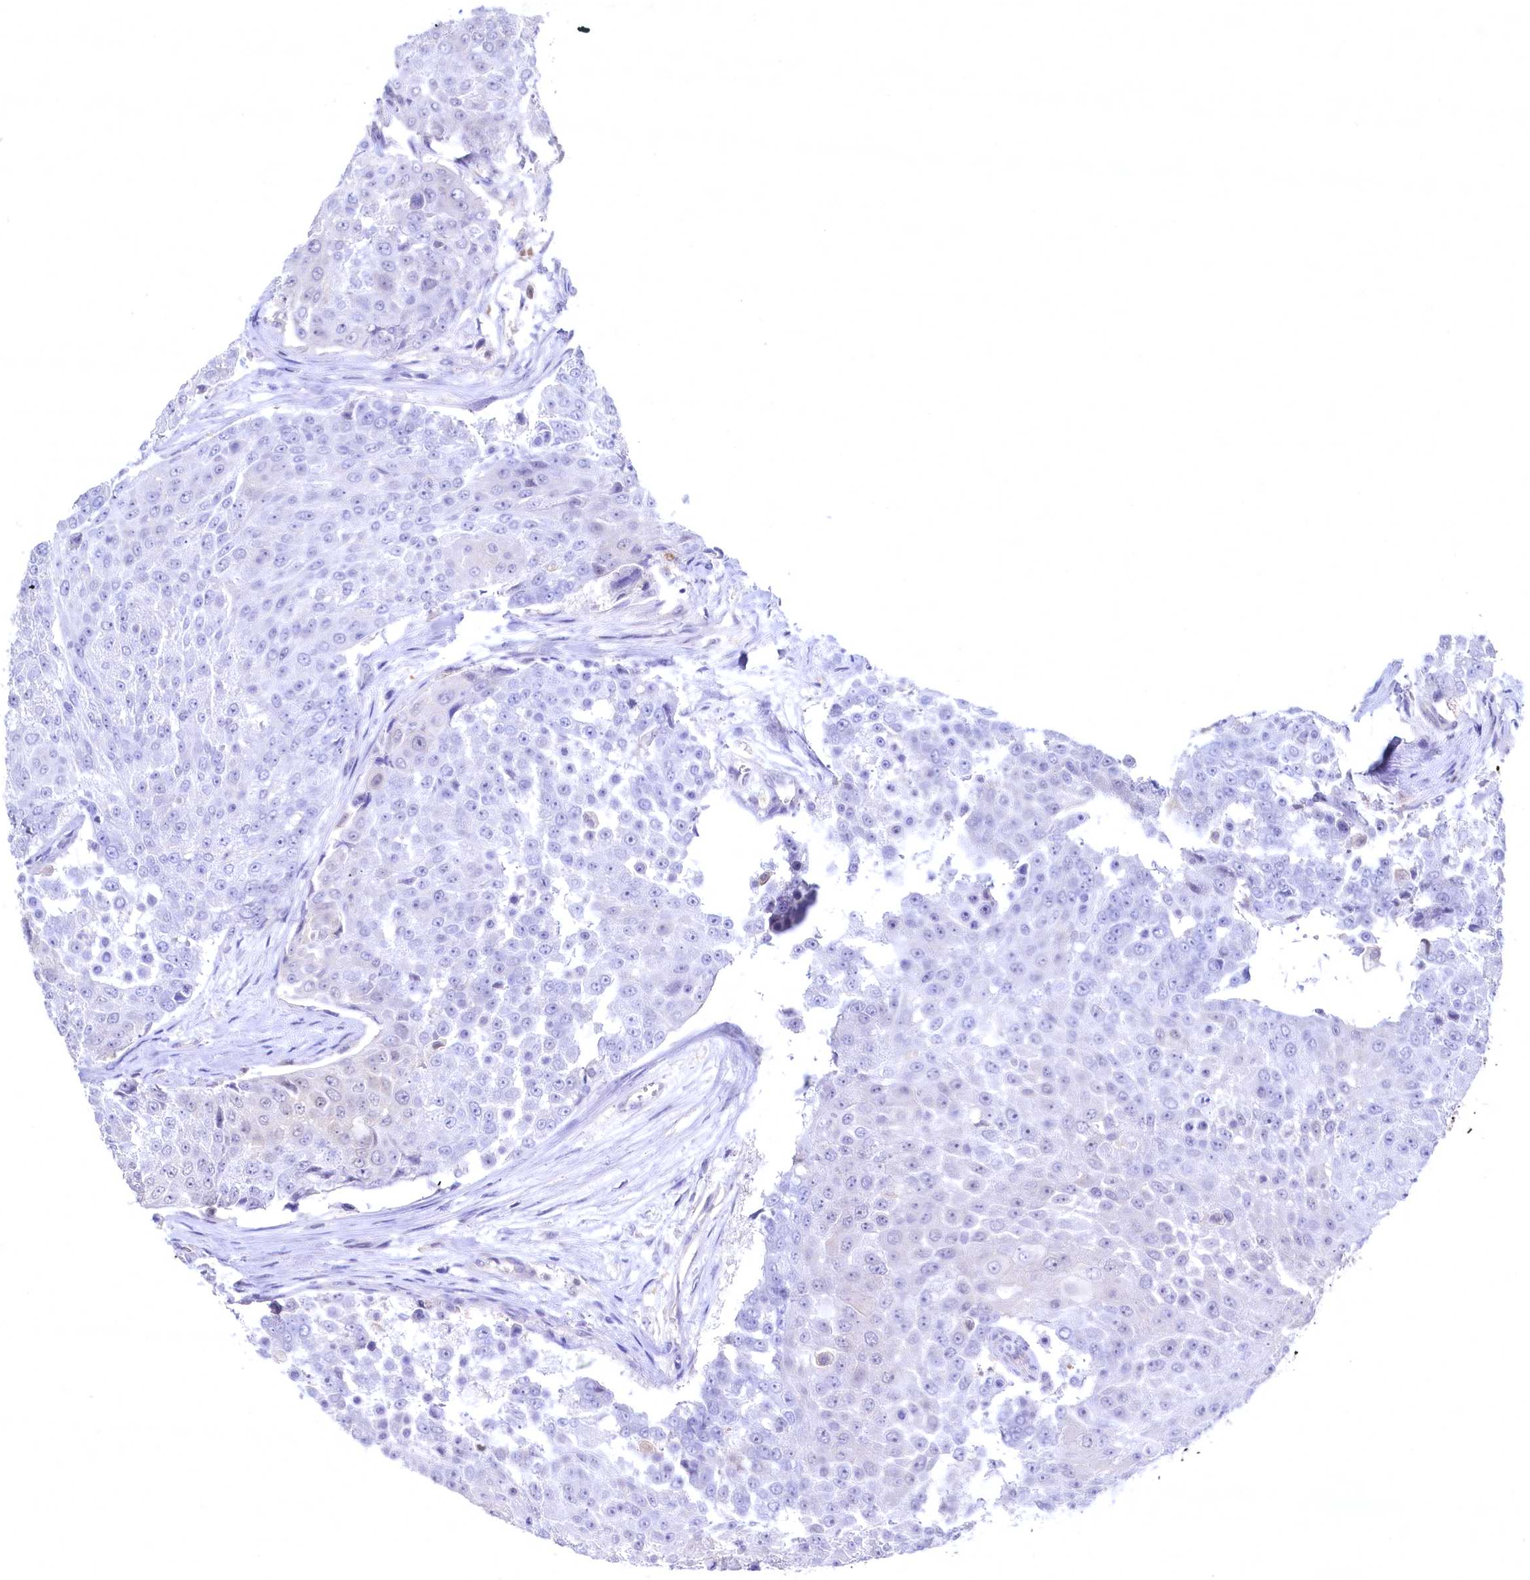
{"staining": {"intensity": "negative", "quantity": "none", "location": "none"}, "tissue": "urothelial cancer", "cell_type": "Tumor cells", "image_type": "cancer", "snomed": [{"axis": "morphology", "description": "Urothelial carcinoma, High grade"}, {"axis": "topography", "description": "Urinary bladder"}], "caption": "A micrograph of human urothelial cancer is negative for staining in tumor cells.", "gene": "C11orf54", "patient": {"sex": "female", "age": 63}}